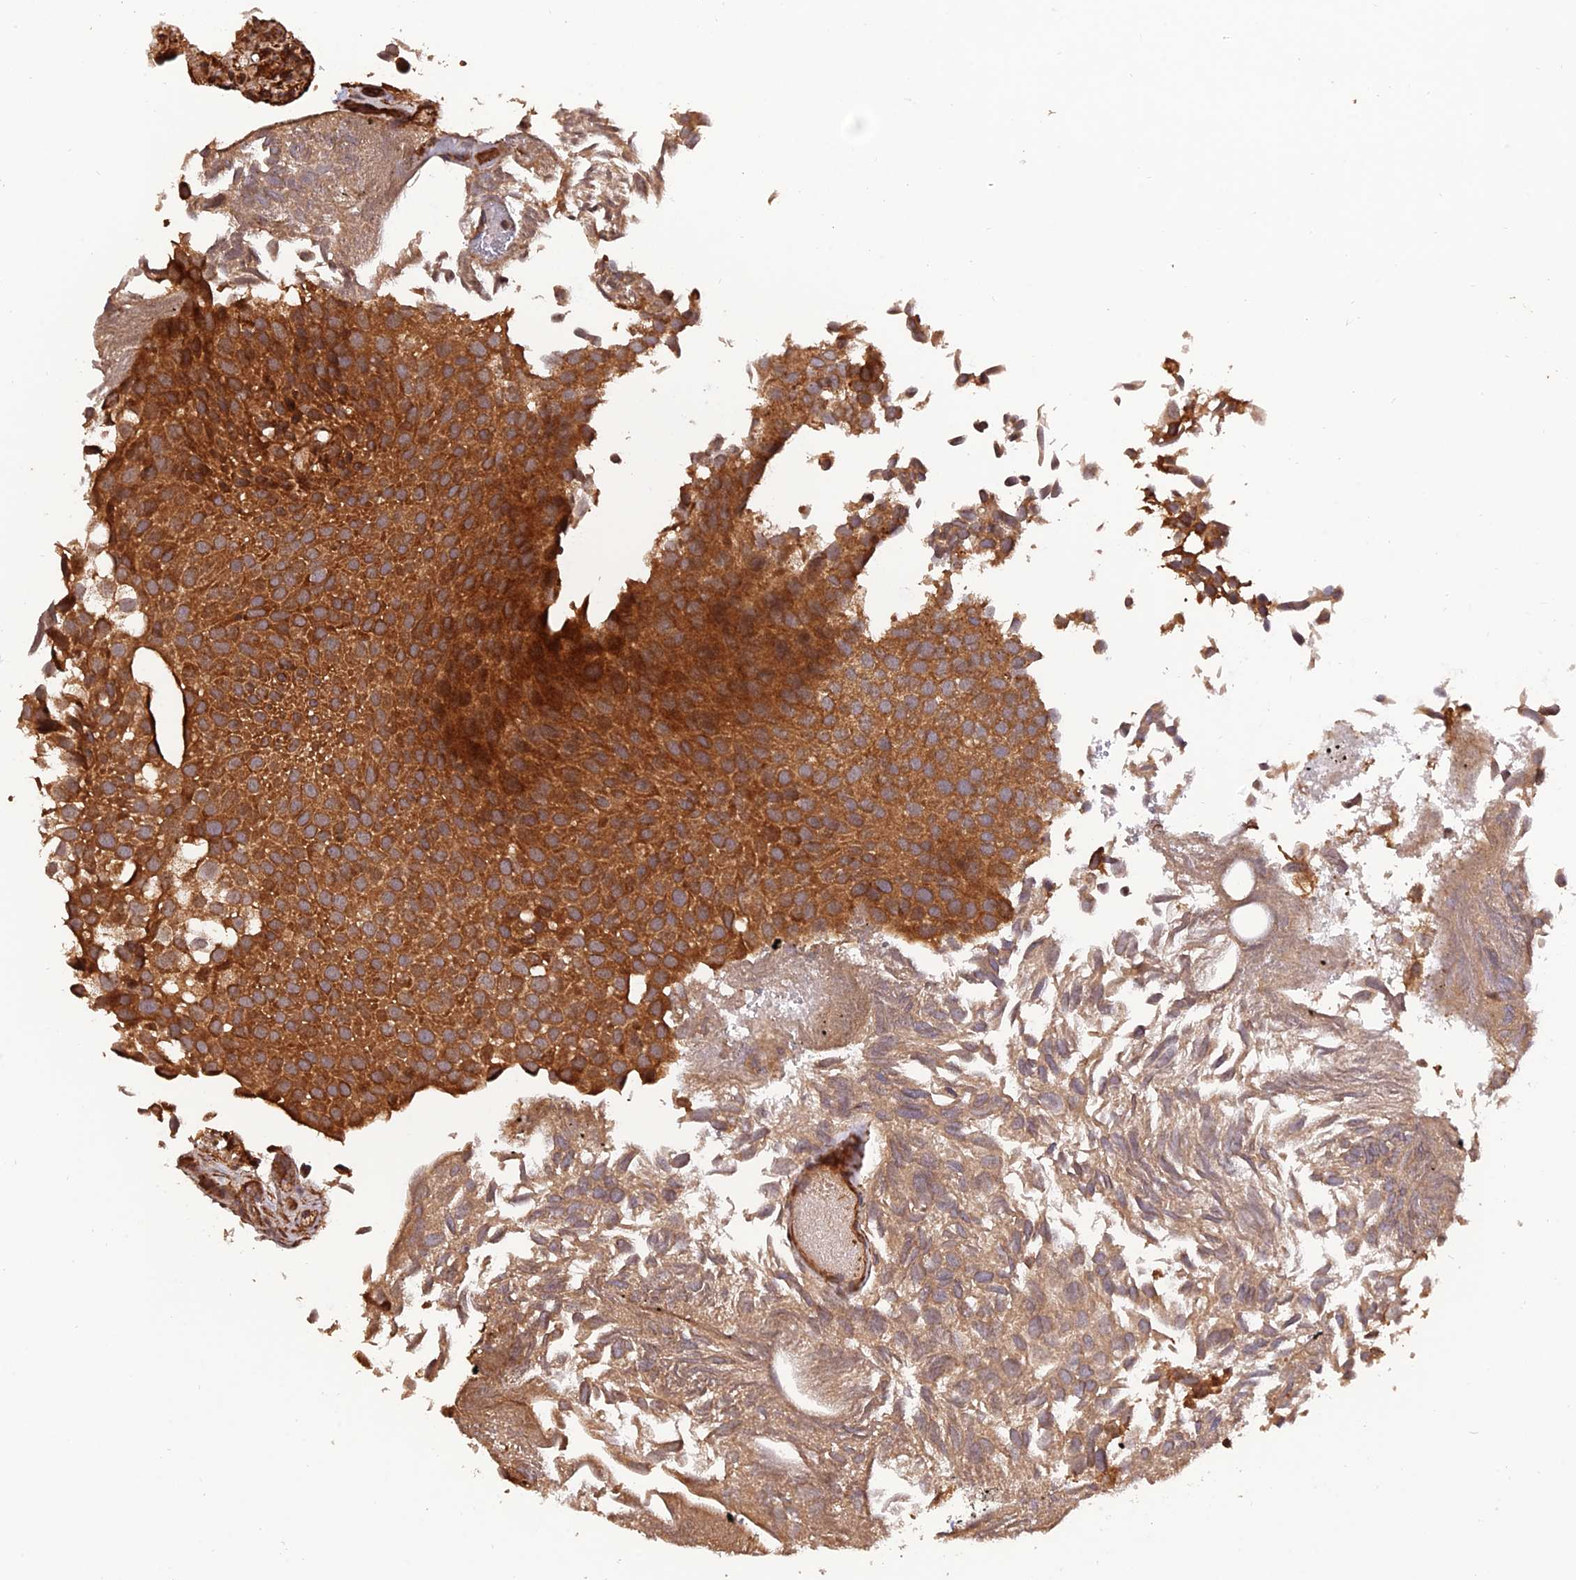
{"staining": {"intensity": "strong", "quantity": ">75%", "location": "cytoplasmic/membranous"}, "tissue": "urothelial cancer", "cell_type": "Tumor cells", "image_type": "cancer", "snomed": [{"axis": "morphology", "description": "Urothelial carcinoma, Low grade"}, {"axis": "topography", "description": "Urinary bladder"}], "caption": "Protein staining by immunohistochemistry (IHC) displays strong cytoplasmic/membranous expression in approximately >75% of tumor cells in low-grade urothelial carcinoma.", "gene": "CREBL2", "patient": {"sex": "male", "age": 89}}